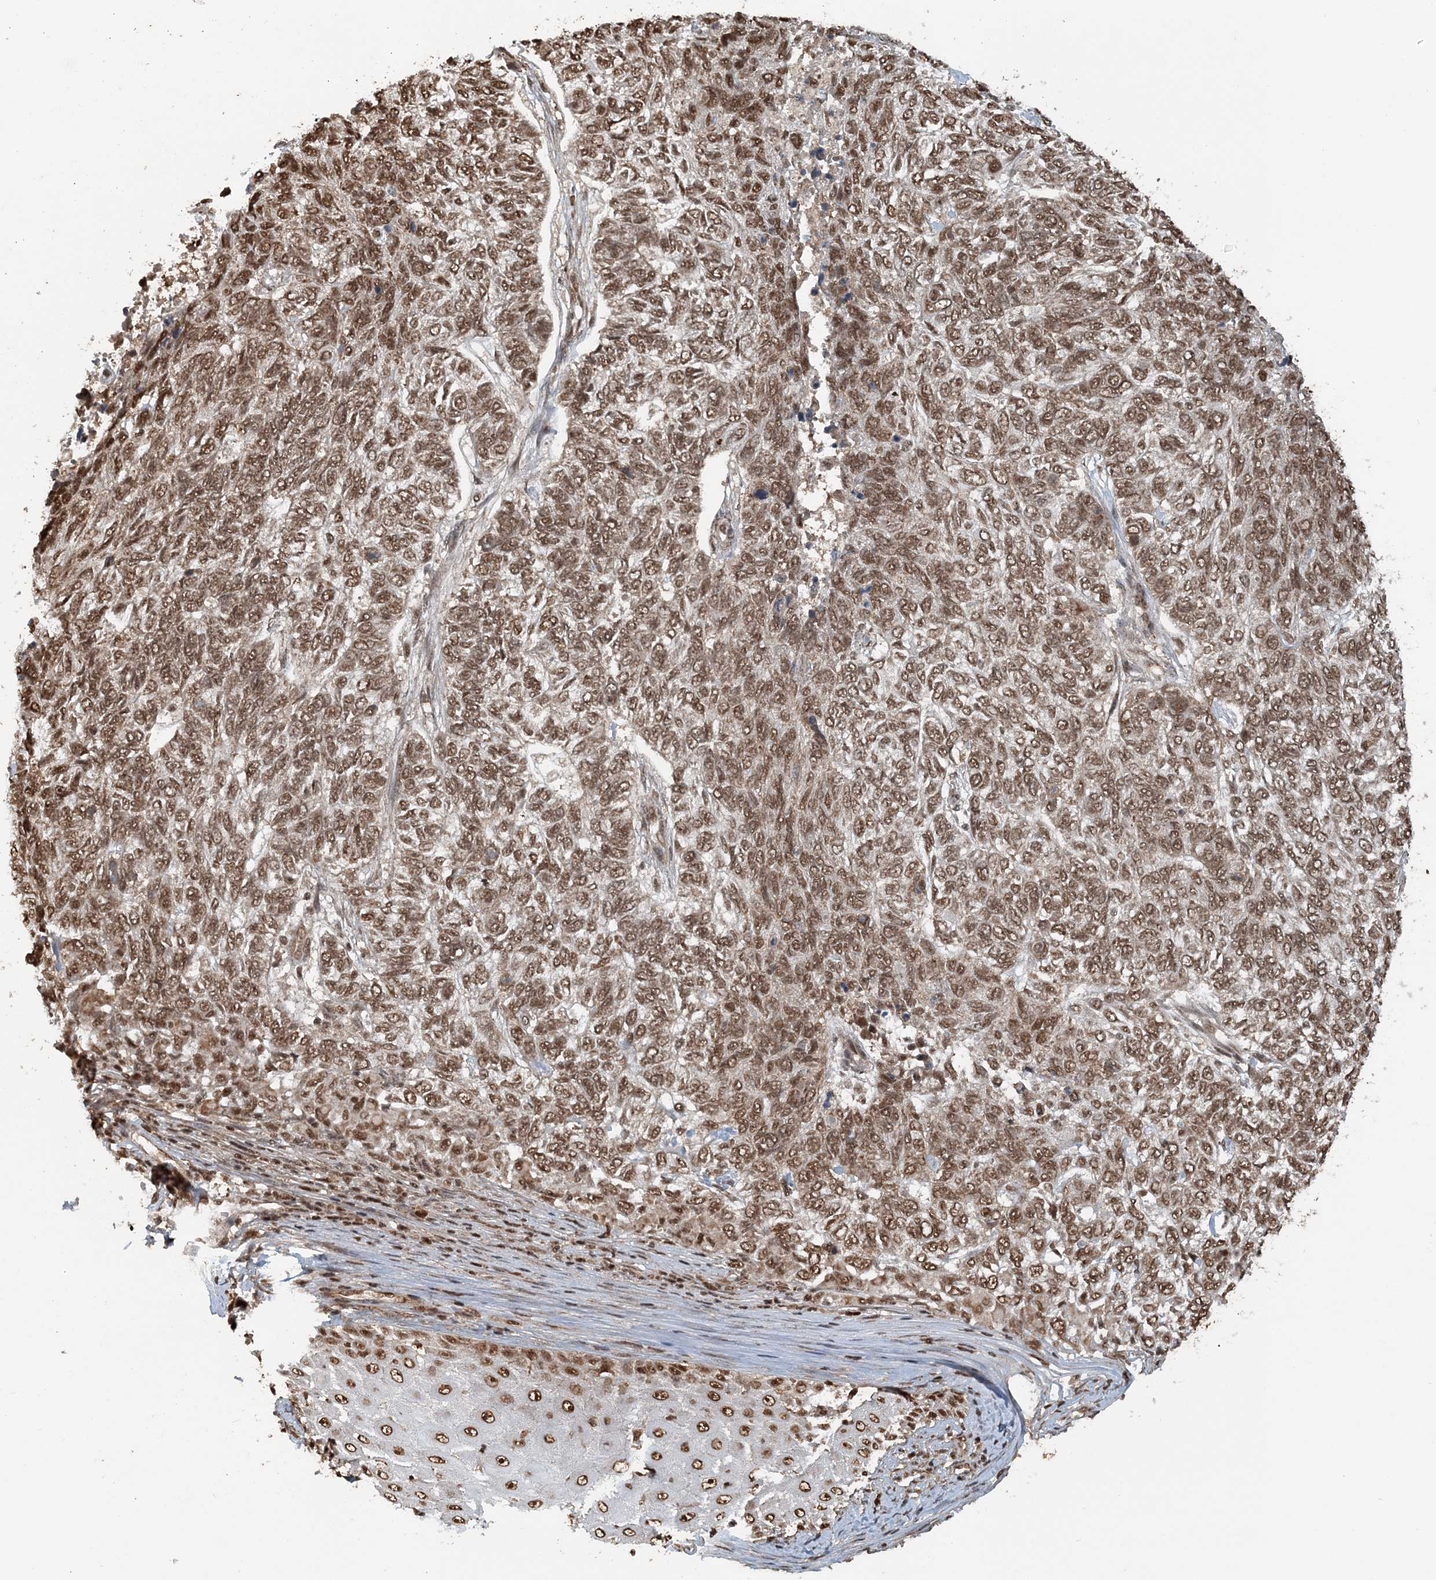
{"staining": {"intensity": "moderate", "quantity": ">75%", "location": "nuclear"}, "tissue": "skin cancer", "cell_type": "Tumor cells", "image_type": "cancer", "snomed": [{"axis": "morphology", "description": "Basal cell carcinoma"}, {"axis": "topography", "description": "Skin"}], "caption": "This is a photomicrograph of immunohistochemistry staining of skin cancer (basal cell carcinoma), which shows moderate staining in the nuclear of tumor cells.", "gene": "ARHGAP35", "patient": {"sex": "female", "age": 65}}